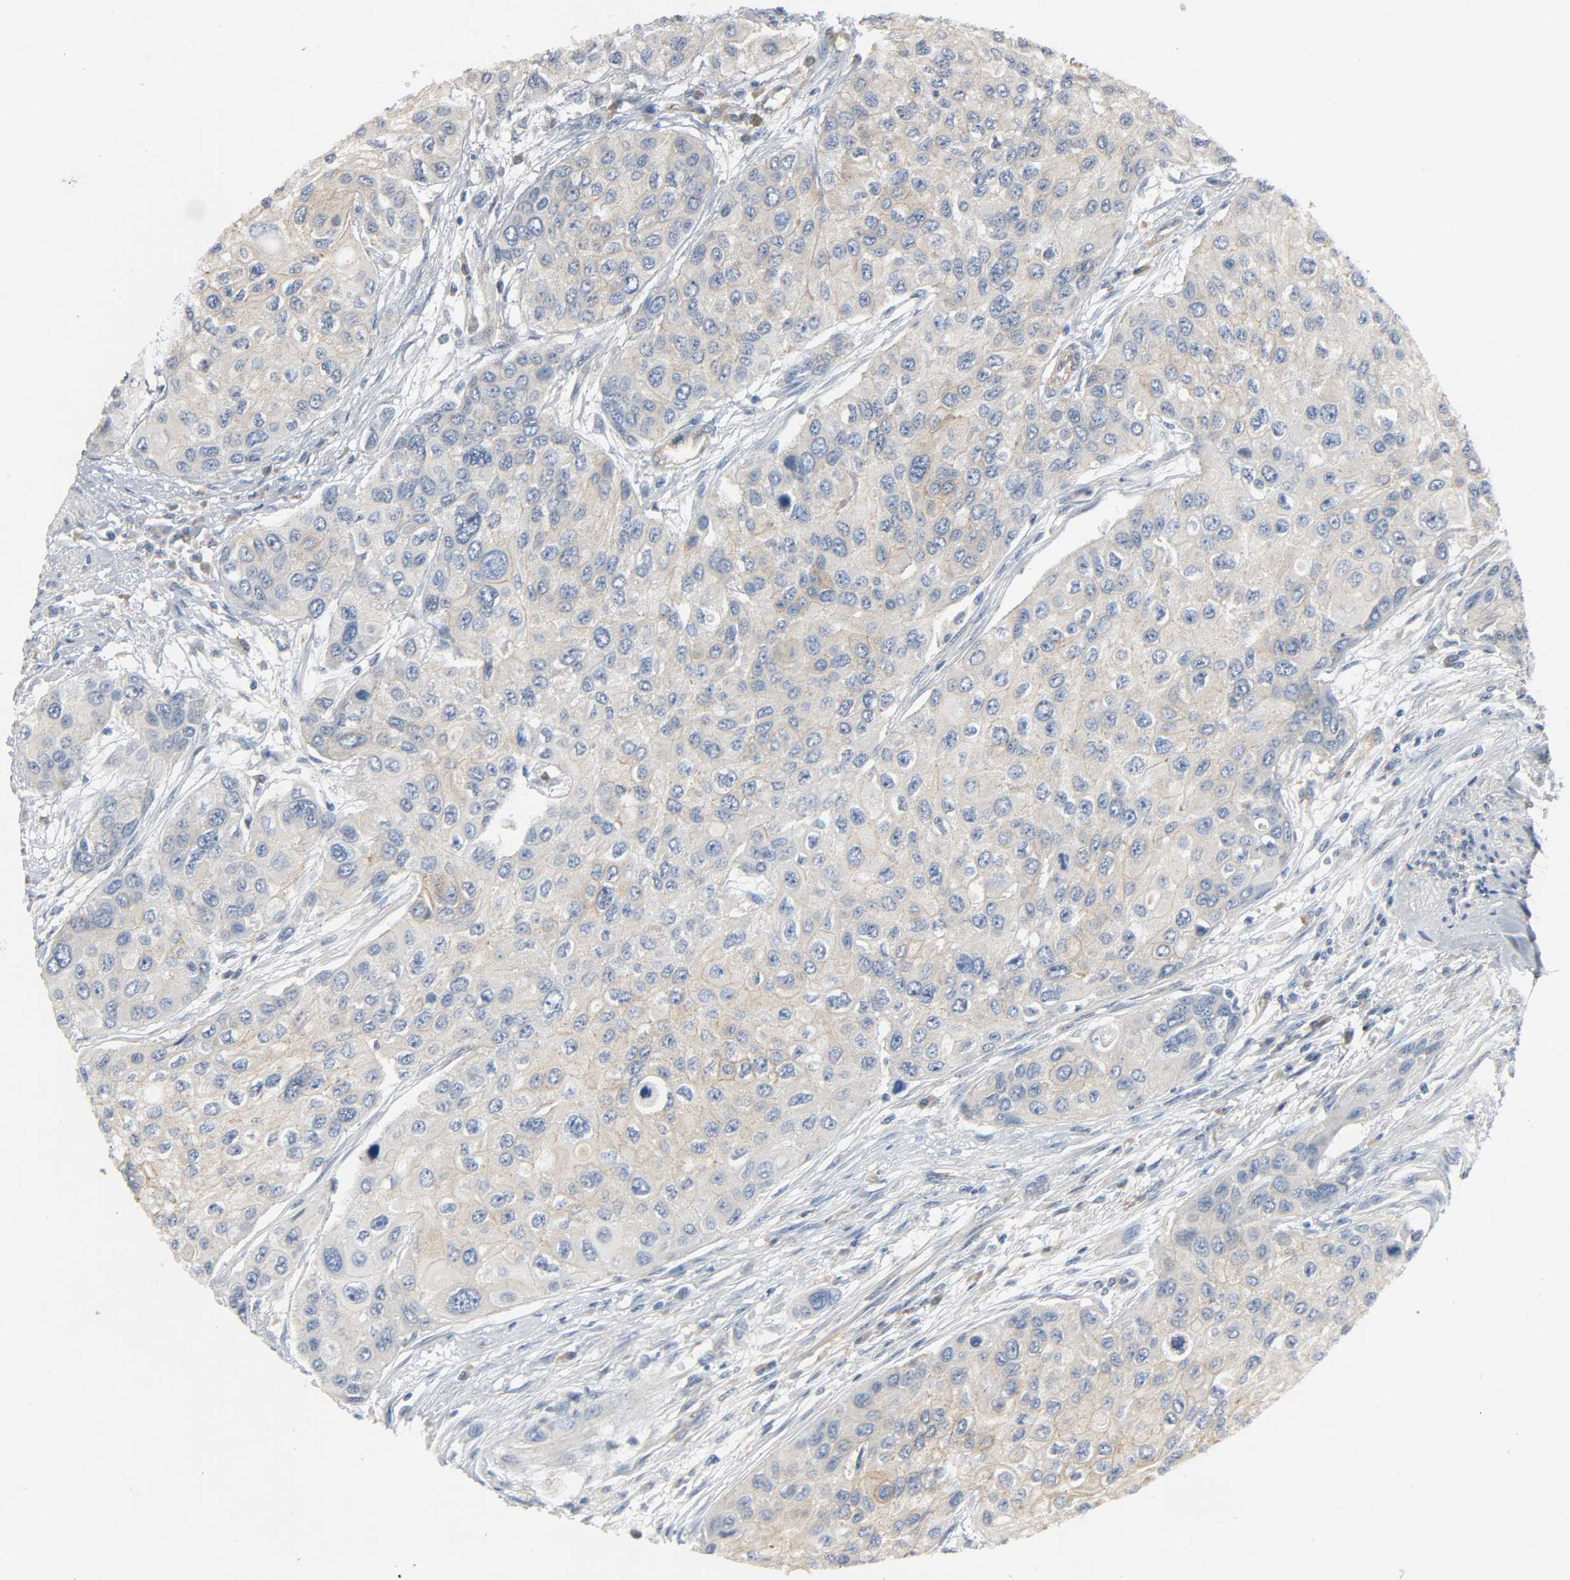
{"staining": {"intensity": "moderate", "quantity": "25%-75%", "location": "cytoplasmic/membranous"}, "tissue": "urothelial cancer", "cell_type": "Tumor cells", "image_type": "cancer", "snomed": [{"axis": "morphology", "description": "Urothelial carcinoma, High grade"}, {"axis": "topography", "description": "Urinary bladder"}], "caption": "Immunohistochemical staining of high-grade urothelial carcinoma shows medium levels of moderate cytoplasmic/membranous protein positivity in about 25%-75% of tumor cells. (DAB IHC with brightfield microscopy, high magnification).", "gene": "ARPC1A", "patient": {"sex": "female", "age": 56}}